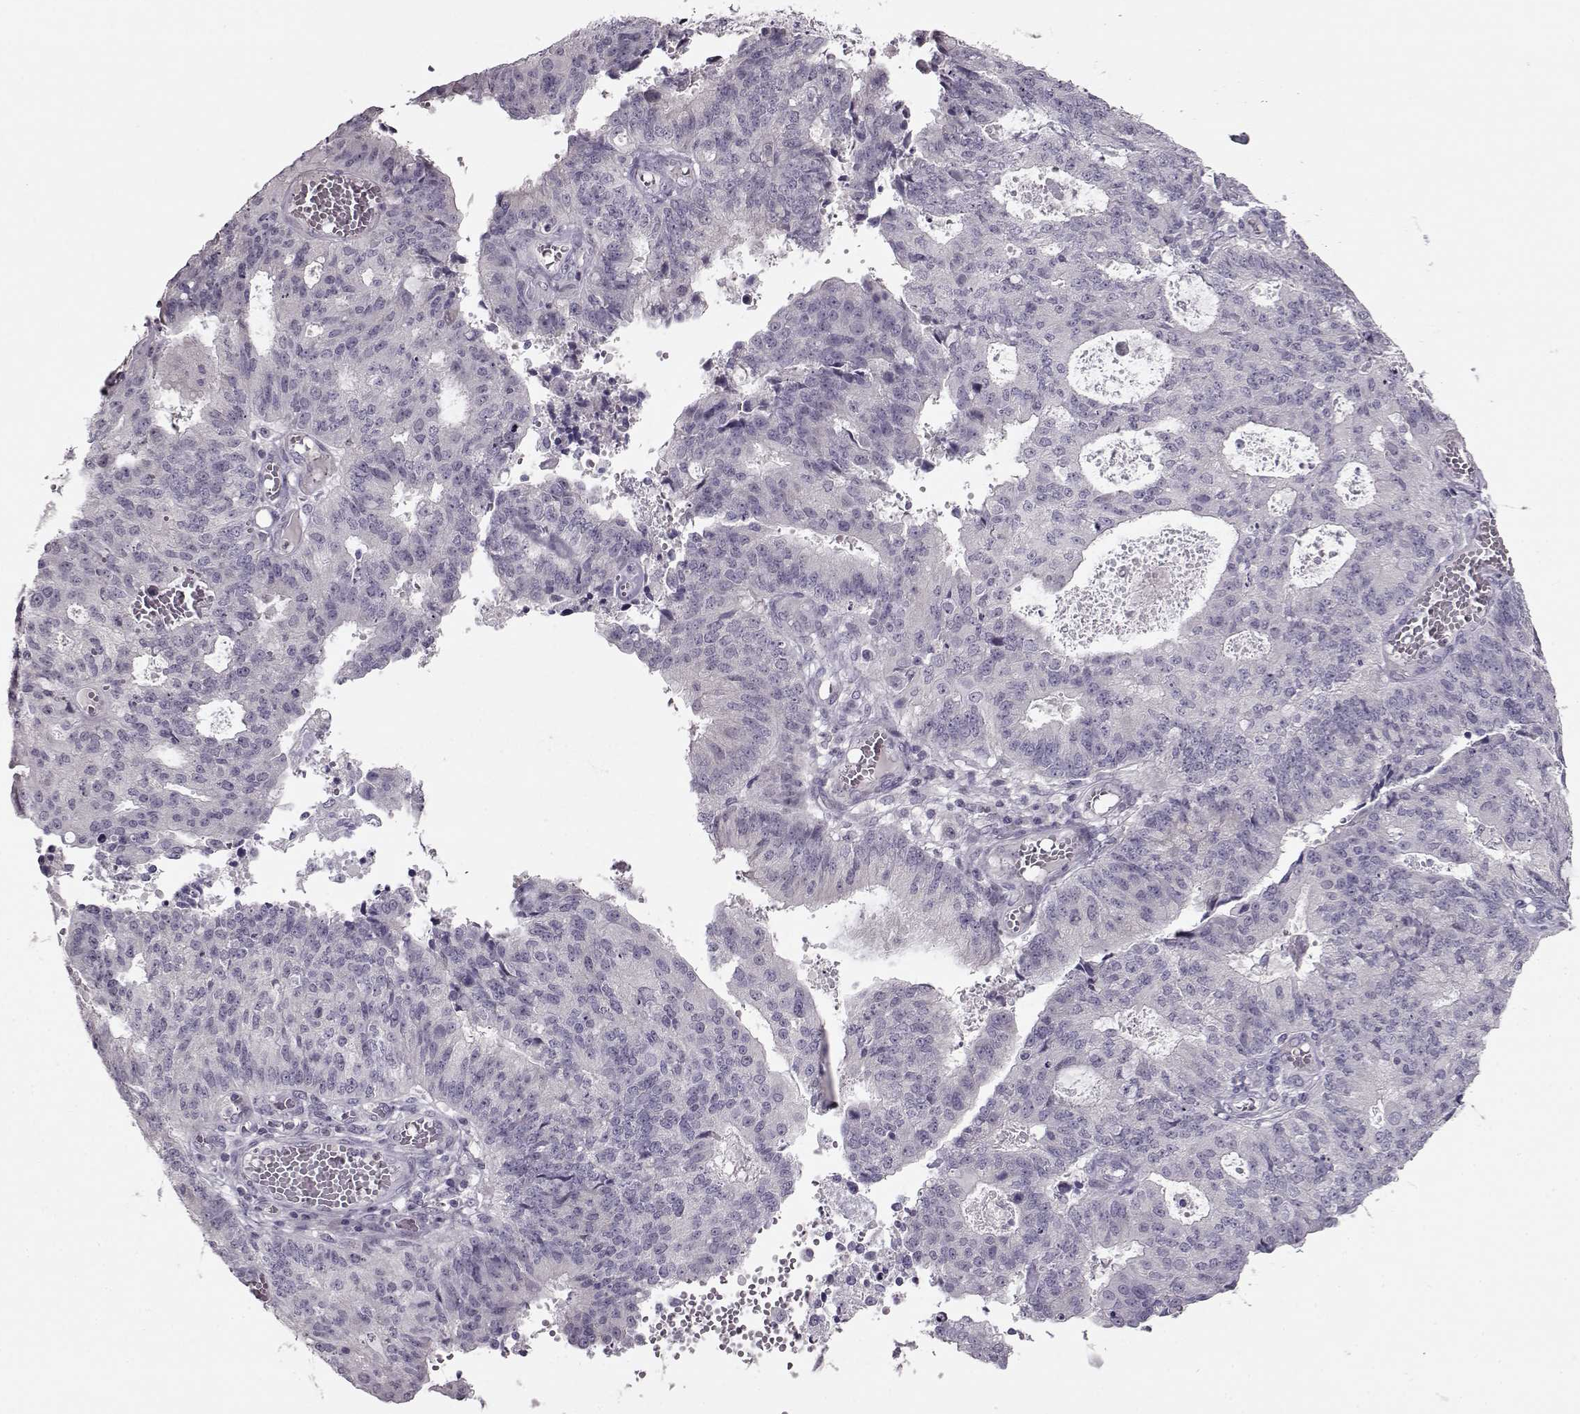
{"staining": {"intensity": "negative", "quantity": "none", "location": "none"}, "tissue": "endometrial cancer", "cell_type": "Tumor cells", "image_type": "cancer", "snomed": [{"axis": "morphology", "description": "Adenocarcinoma, NOS"}, {"axis": "topography", "description": "Endometrium"}], "caption": "This is an immunohistochemistry (IHC) histopathology image of endometrial cancer (adenocarcinoma). There is no expression in tumor cells.", "gene": "RP1L1", "patient": {"sex": "female", "age": 82}}